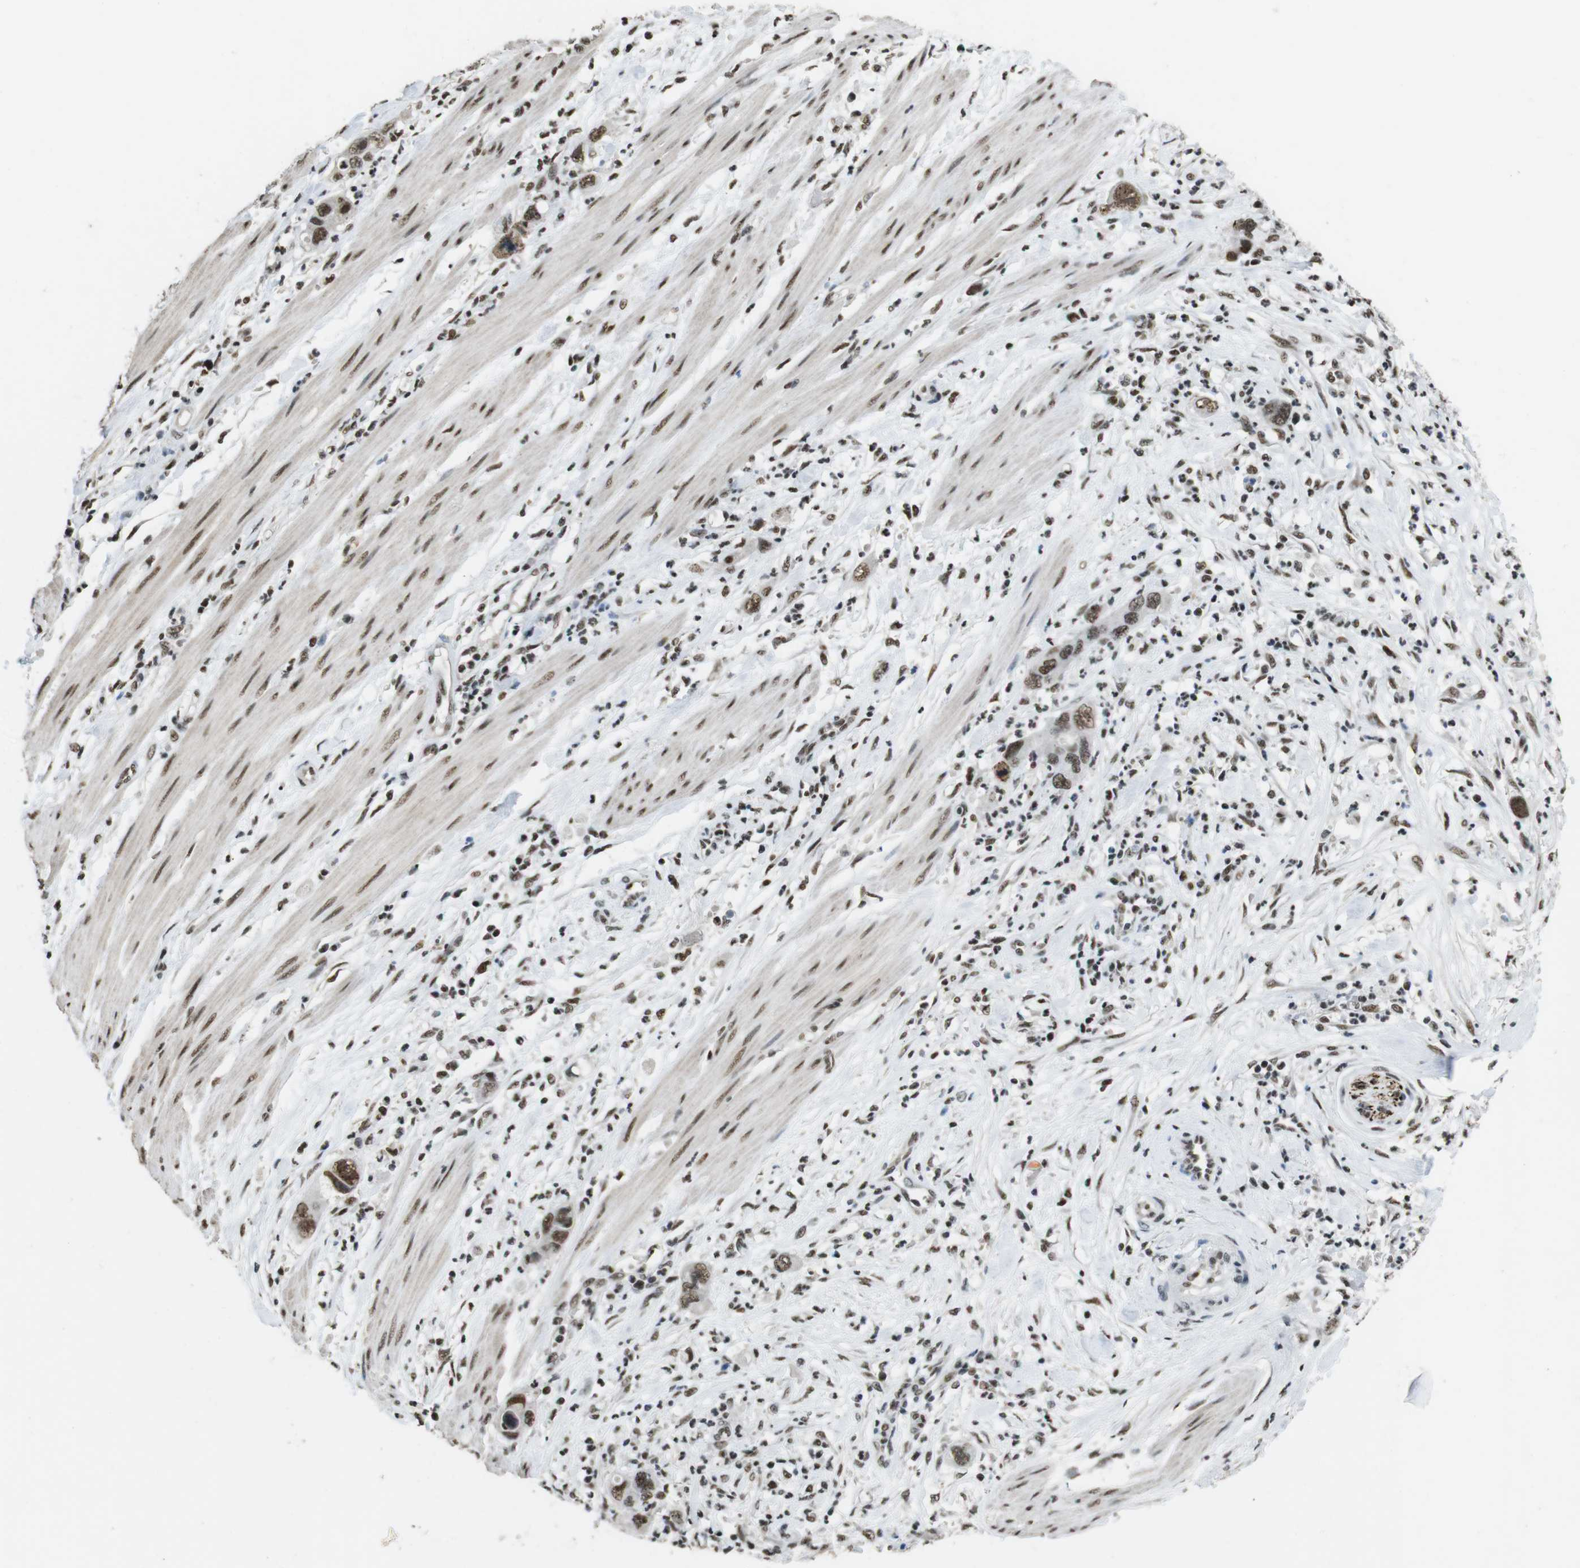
{"staining": {"intensity": "moderate", "quantity": ">75%", "location": "nuclear"}, "tissue": "pancreatic cancer", "cell_type": "Tumor cells", "image_type": "cancer", "snomed": [{"axis": "morphology", "description": "Adenocarcinoma, NOS"}, {"axis": "topography", "description": "Pancreas"}], "caption": "Protein positivity by immunohistochemistry displays moderate nuclear positivity in about >75% of tumor cells in pancreatic cancer (adenocarcinoma).", "gene": "CSNK2B", "patient": {"sex": "female", "age": 71}}